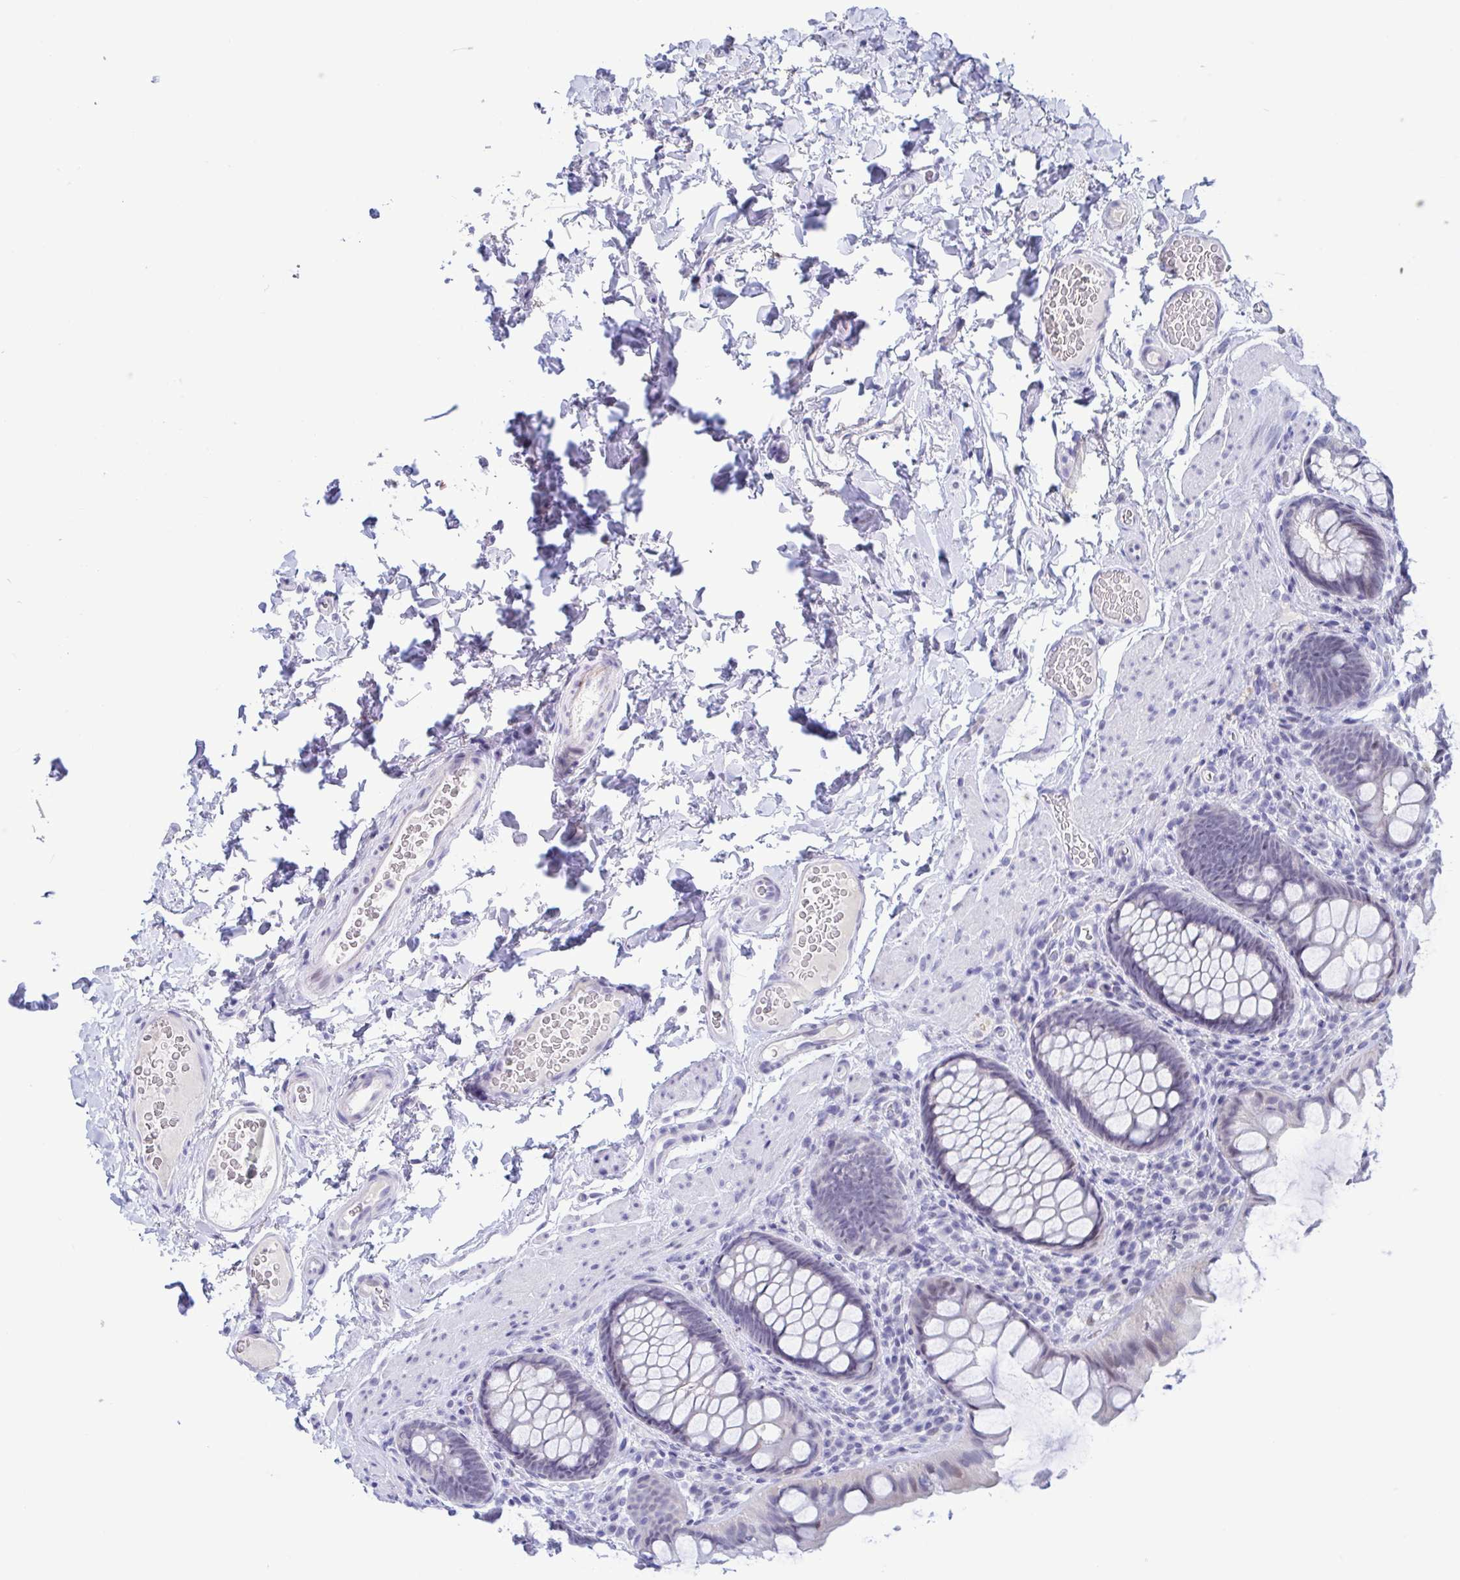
{"staining": {"intensity": "weak", "quantity": "<25%", "location": "nuclear"}, "tissue": "rectum", "cell_type": "Glandular cells", "image_type": "normal", "snomed": [{"axis": "morphology", "description": "Normal tissue, NOS"}, {"axis": "topography", "description": "Rectum"}], "caption": "Immunohistochemistry (IHC) of unremarkable rectum reveals no staining in glandular cells.", "gene": "PERM1", "patient": {"sex": "female", "age": 69}}